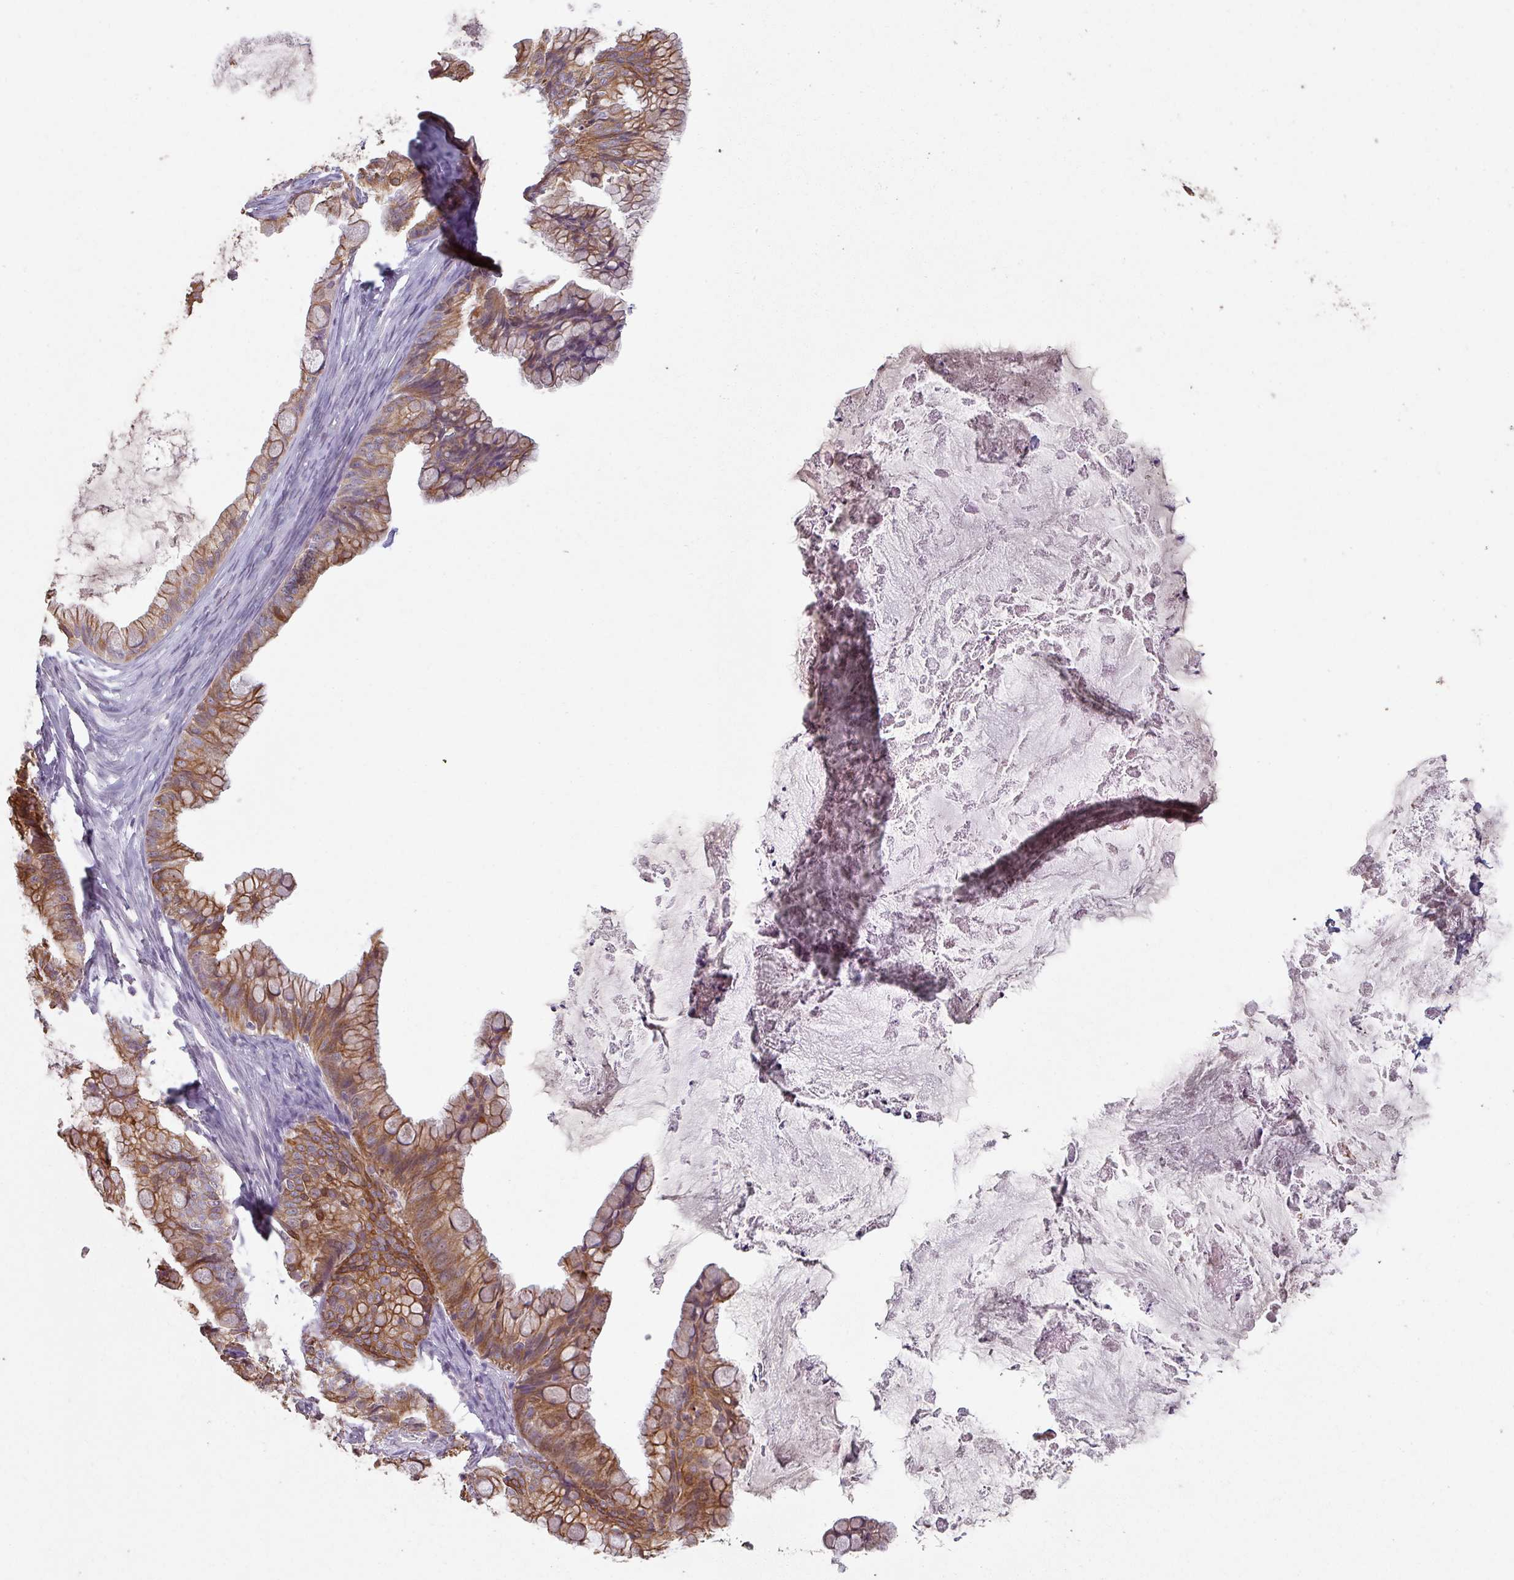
{"staining": {"intensity": "moderate", "quantity": ">75%", "location": "cytoplasmic/membranous"}, "tissue": "ovarian cancer", "cell_type": "Tumor cells", "image_type": "cancer", "snomed": [{"axis": "morphology", "description": "Cystadenocarcinoma, mucinous, NOS"}, {"axis": "topography", "description": "Ovary"}], "caption": "This is an image of IHC staining of ovarian cancer, which shows moderate positivity in the cytoplasmic/membranous of tumor cells.", "gene": "LYPLA1", "patient": {"sex": "female", "age": 35}}